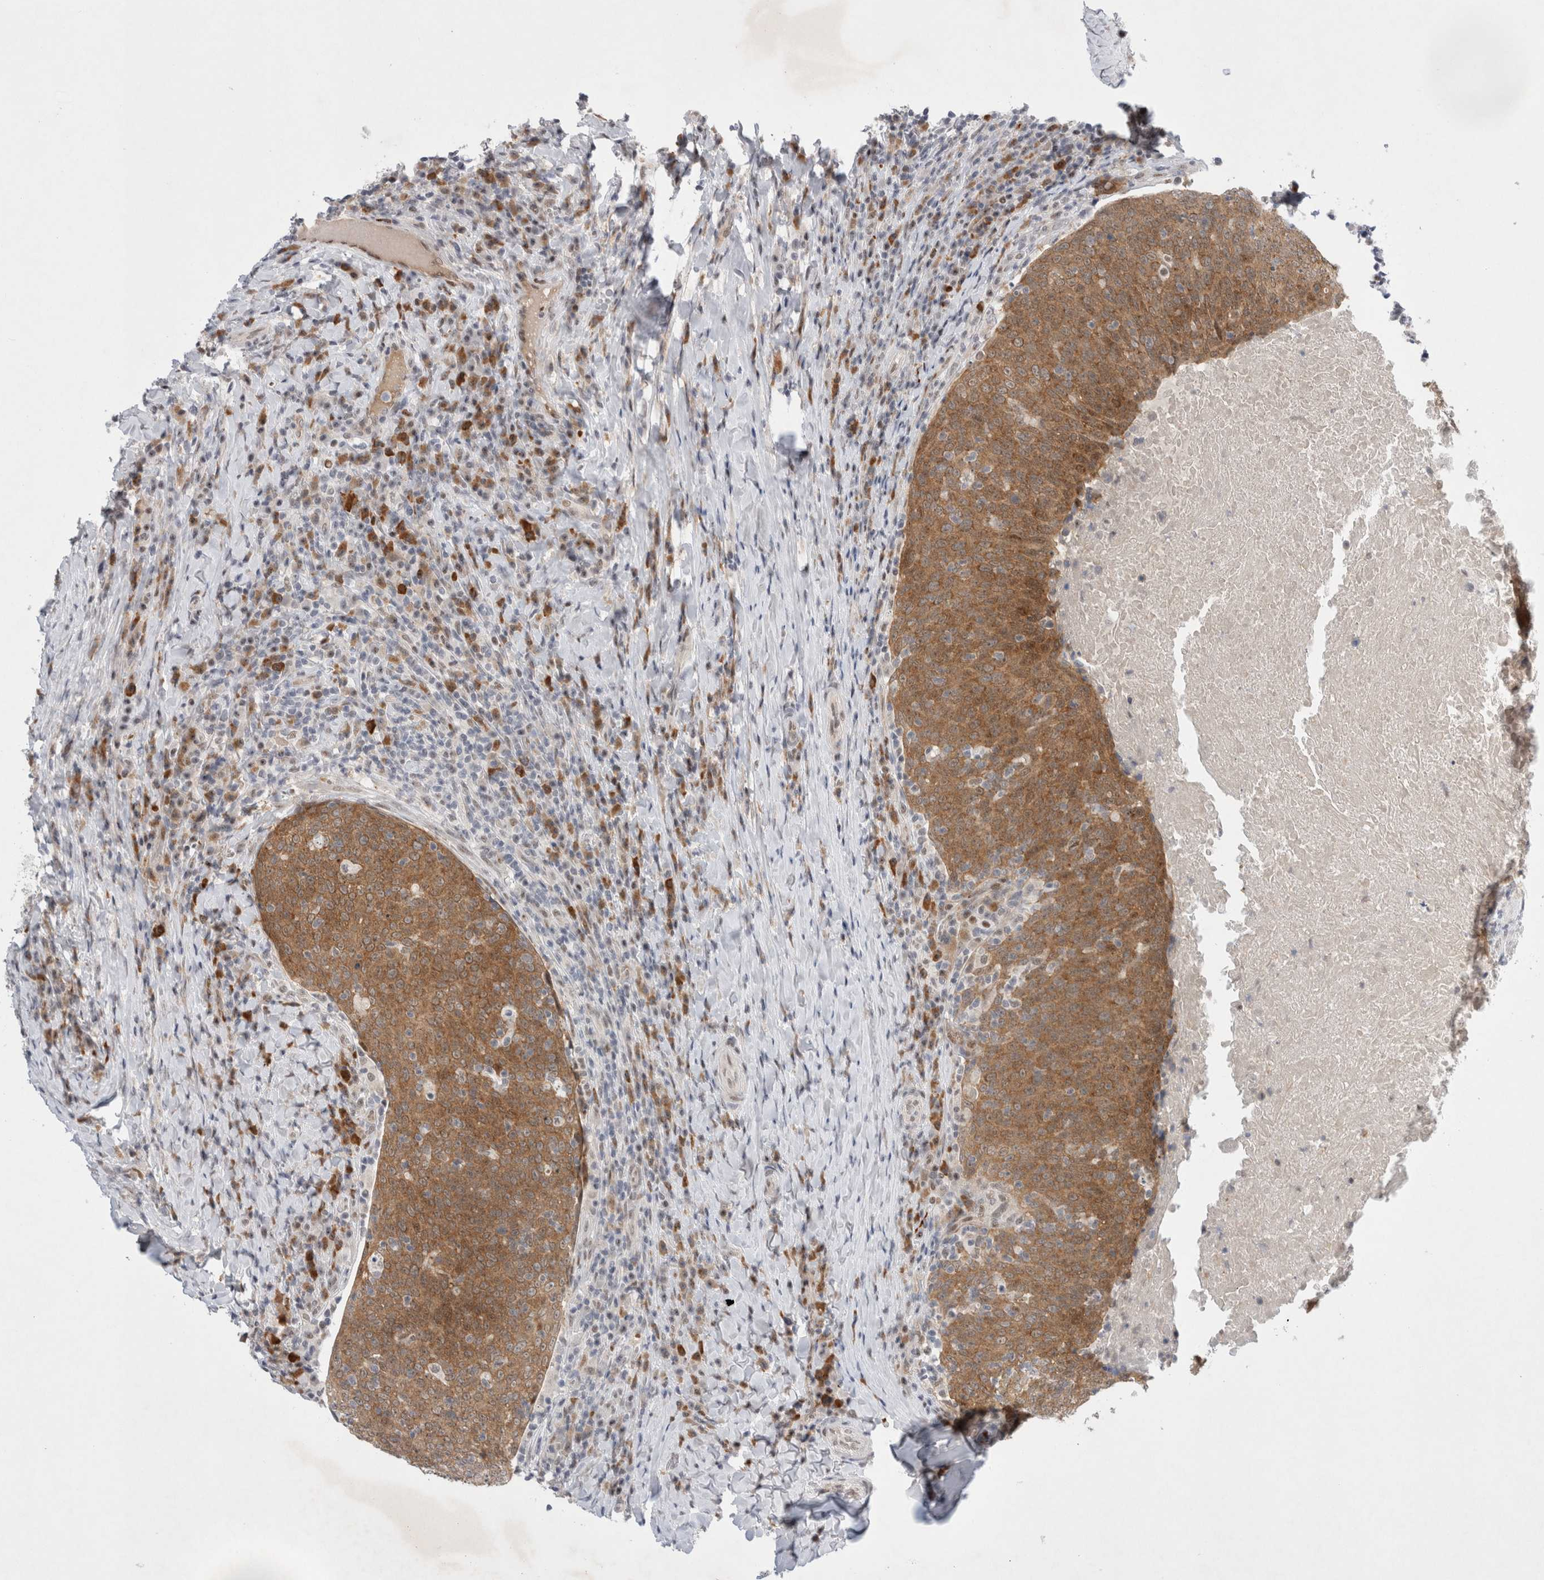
{"staining": {"intensity": "moderate", "quantity": ">75%", "location": "cytoplasmic/membranous"}, "tissue": "head and neck cancer", "cell_type": "Tumor cells", "image_type": "cancer", "snomed": [{"axis": "morphology", "description": "Squamous cell carcinoma, NOS"}, {"axis": "morphology", "description": "Squamous cell carcinoma, metastatic, NOS"}, {"axis": "topography", "description": "Lymph node"}, {"axis": "topography", "description": "Head-Neck"}], "caption": "A histopathology image showing moderate cytoplasmic/membranous staining in approximately >75% of tumor cells in head and neck cancer (squamous cell carcinoma), as visualized by brown immunohistochemical staining.", "gene": "WIPF2", "patient": {"sex": "male", "age": 62}}